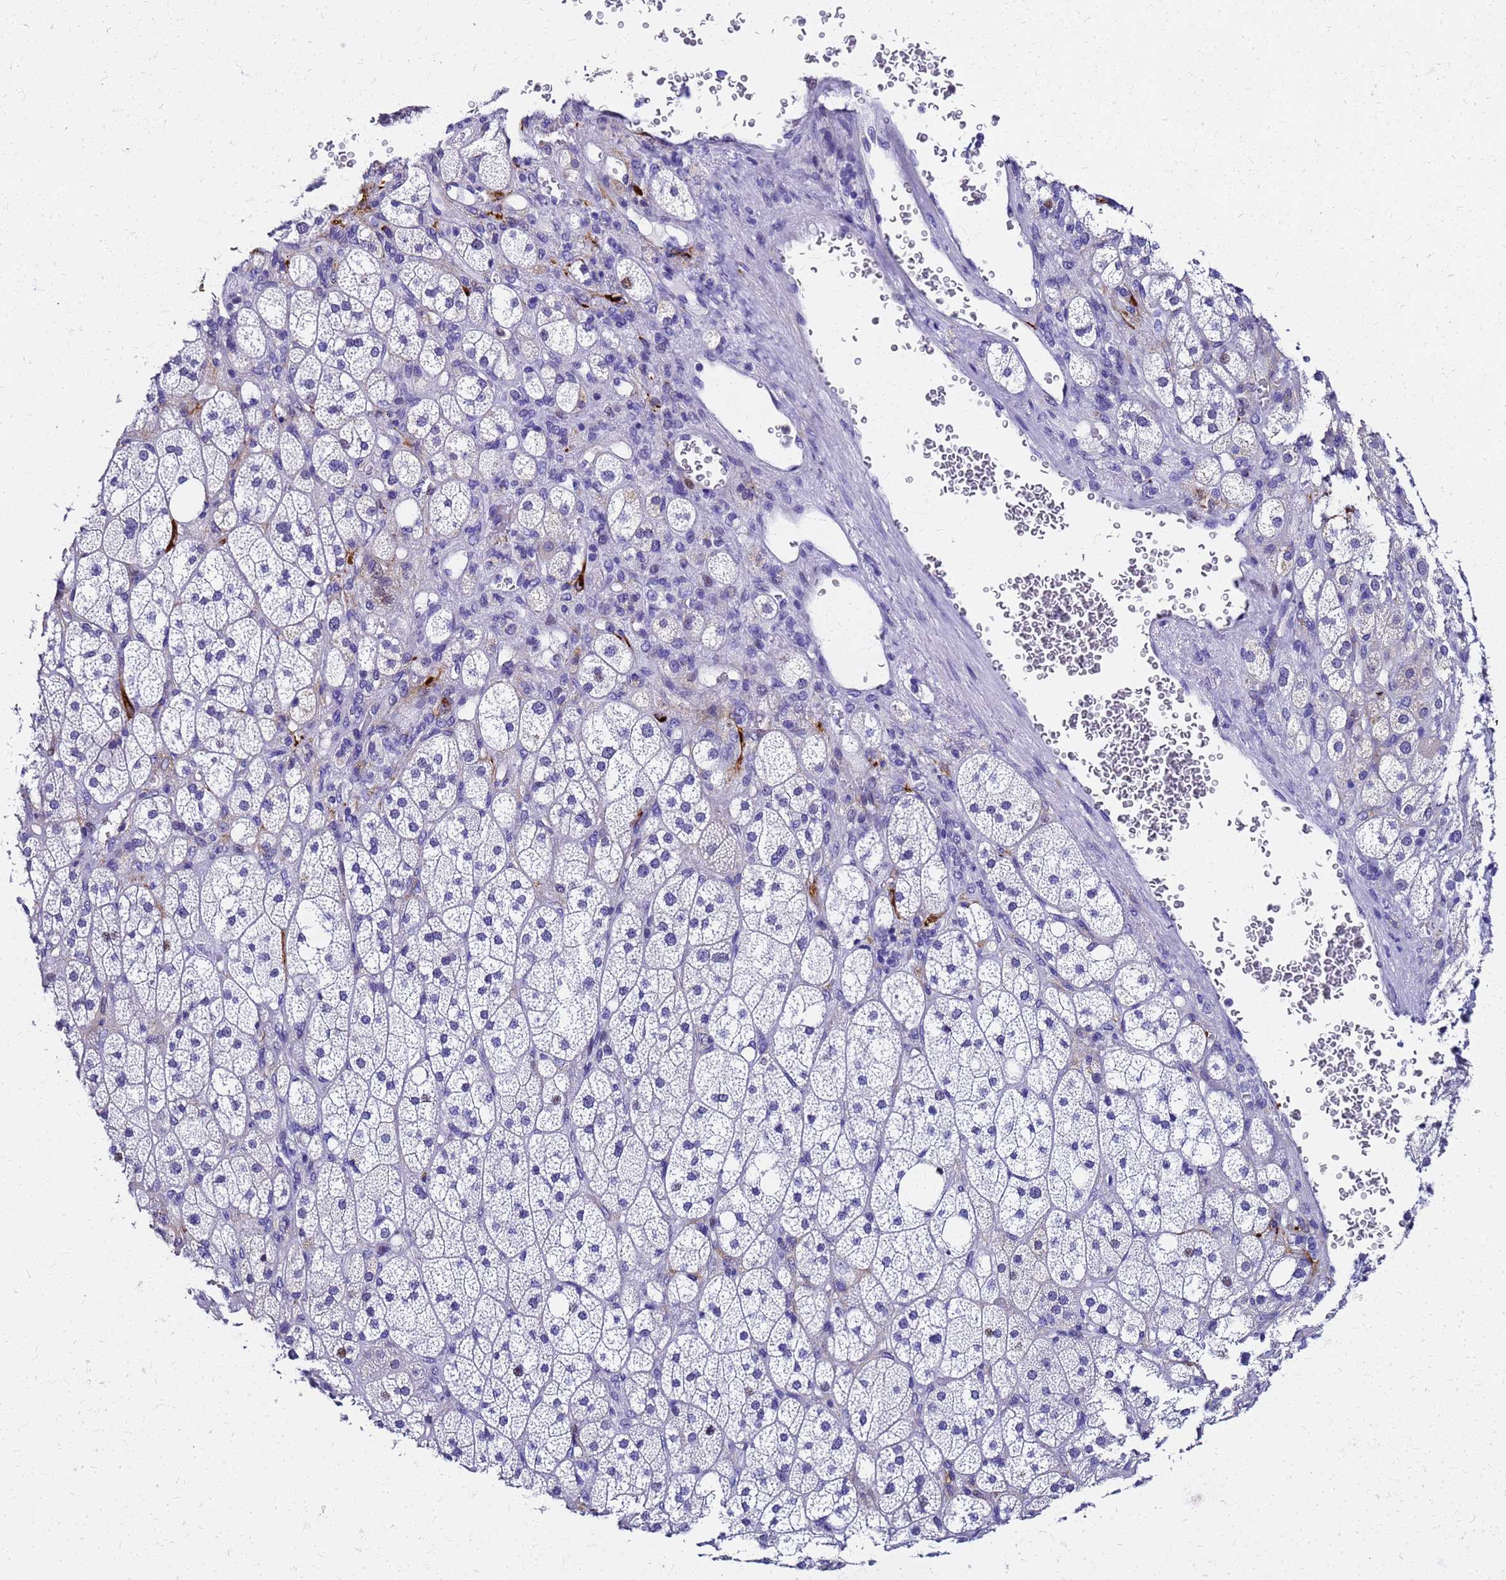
{"staining": {"intensity": "negative", "quantity": "none", "location": "none"}, "tissue": "adrenal gland", "cell_type": "Glandular cells", "image_type": "normal", "snomed": [{"axis": "morphology", "description": "Normal tissue, NOS"}, {"axis": "topography", "description": "Adrenal gland"}], "caption": "Glandular cells show no significant protein positivity in normal adrenal gland. (DAB IHC with hematoxylin counter stain).", "gene": "SMIM21", "patient": {"sex": "male", "age": 61}}